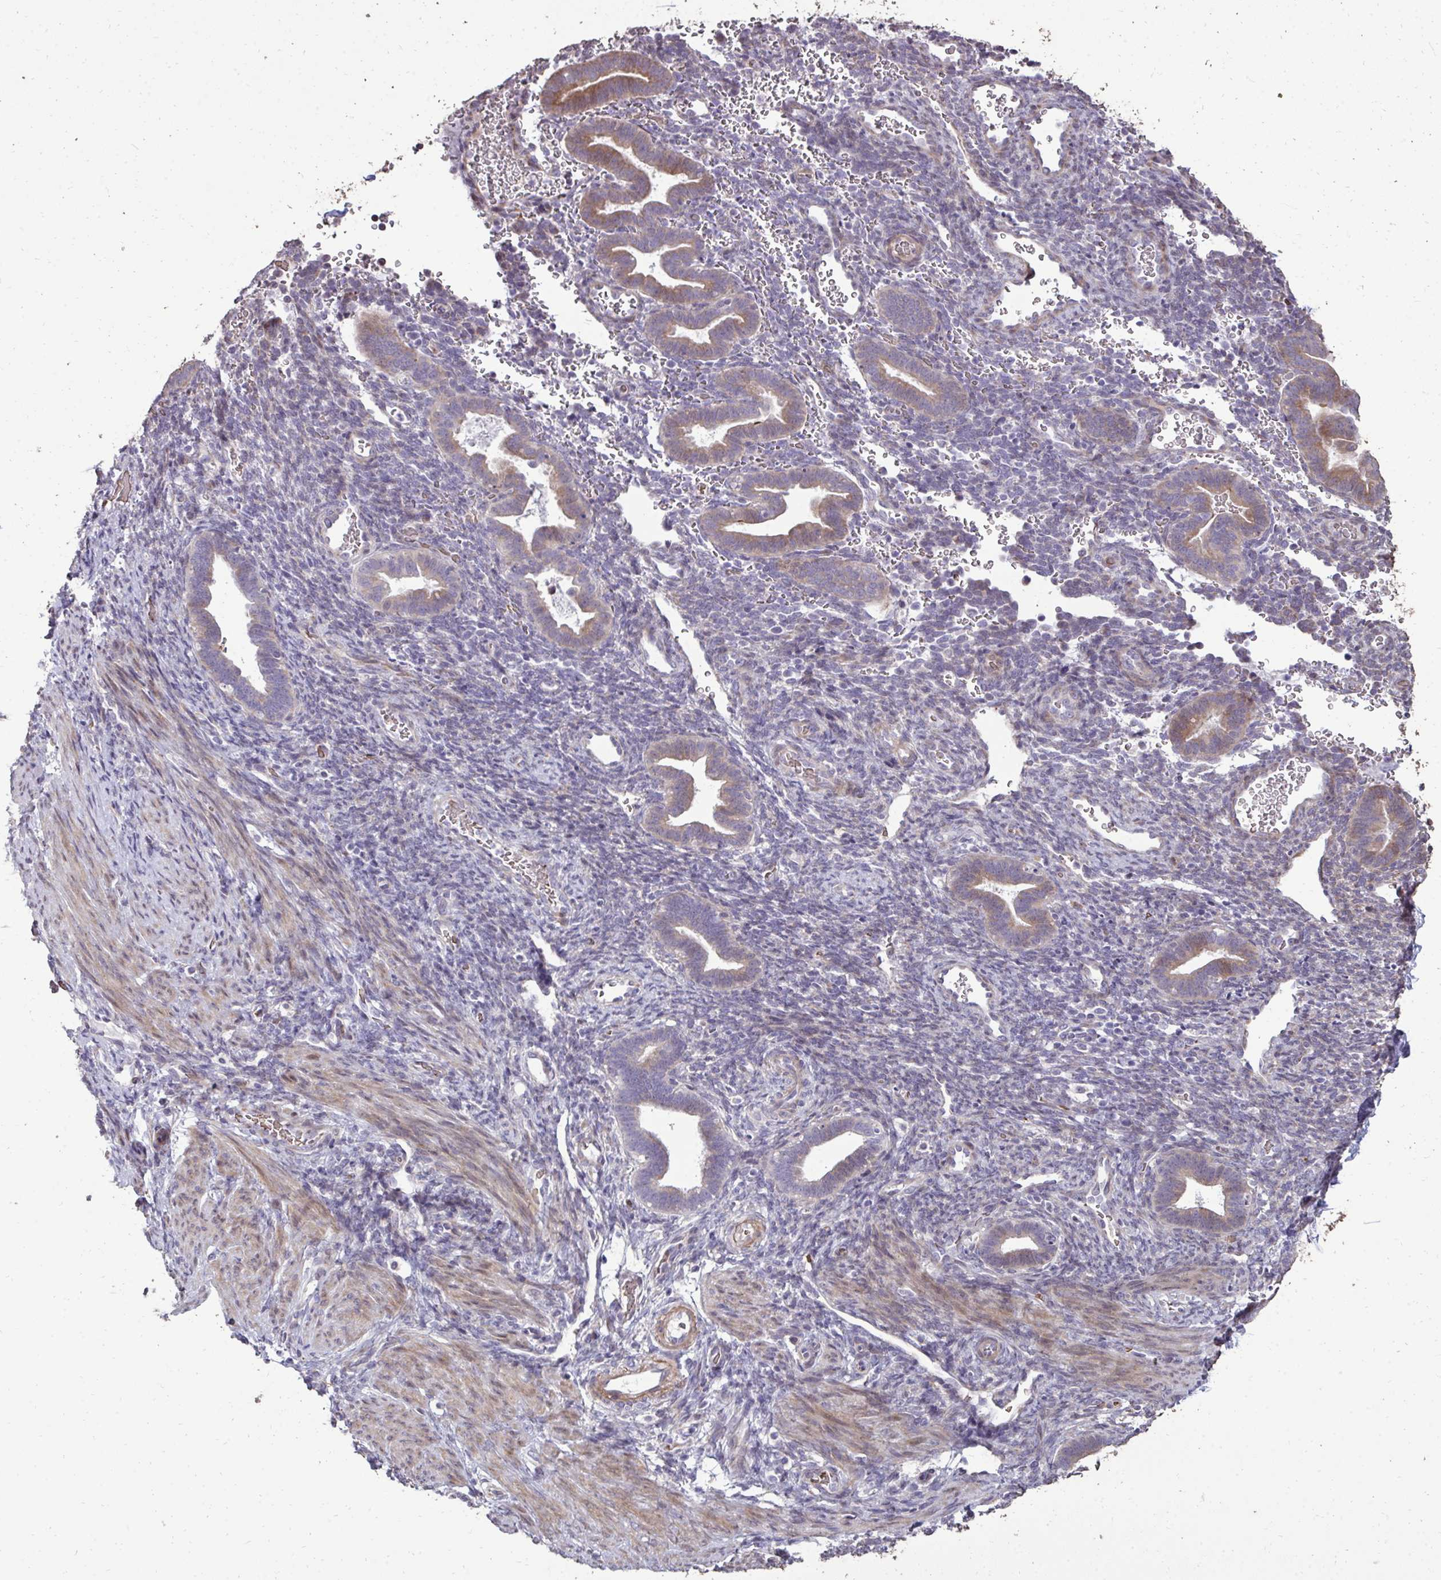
{"staining": {"intensity": "negative", "quantity": "none", "location": "none"}, "tissue": "endometrium", "cell_type": "Cells in endometrial stroma", "image_type": "normal", "snomed": [{"axis": "morphology", "description": "Normal tissue, NOS"}, {"axis": "topography", "description": "Endometrium"}], "caption": "Cells in endometrial stroma are negative for protein expression in benign human endometrium. (DAB IHC with hematoxylin counter stain).", "gene": "FIBCD1", "patient": {"sex": "female", "age": 34}}